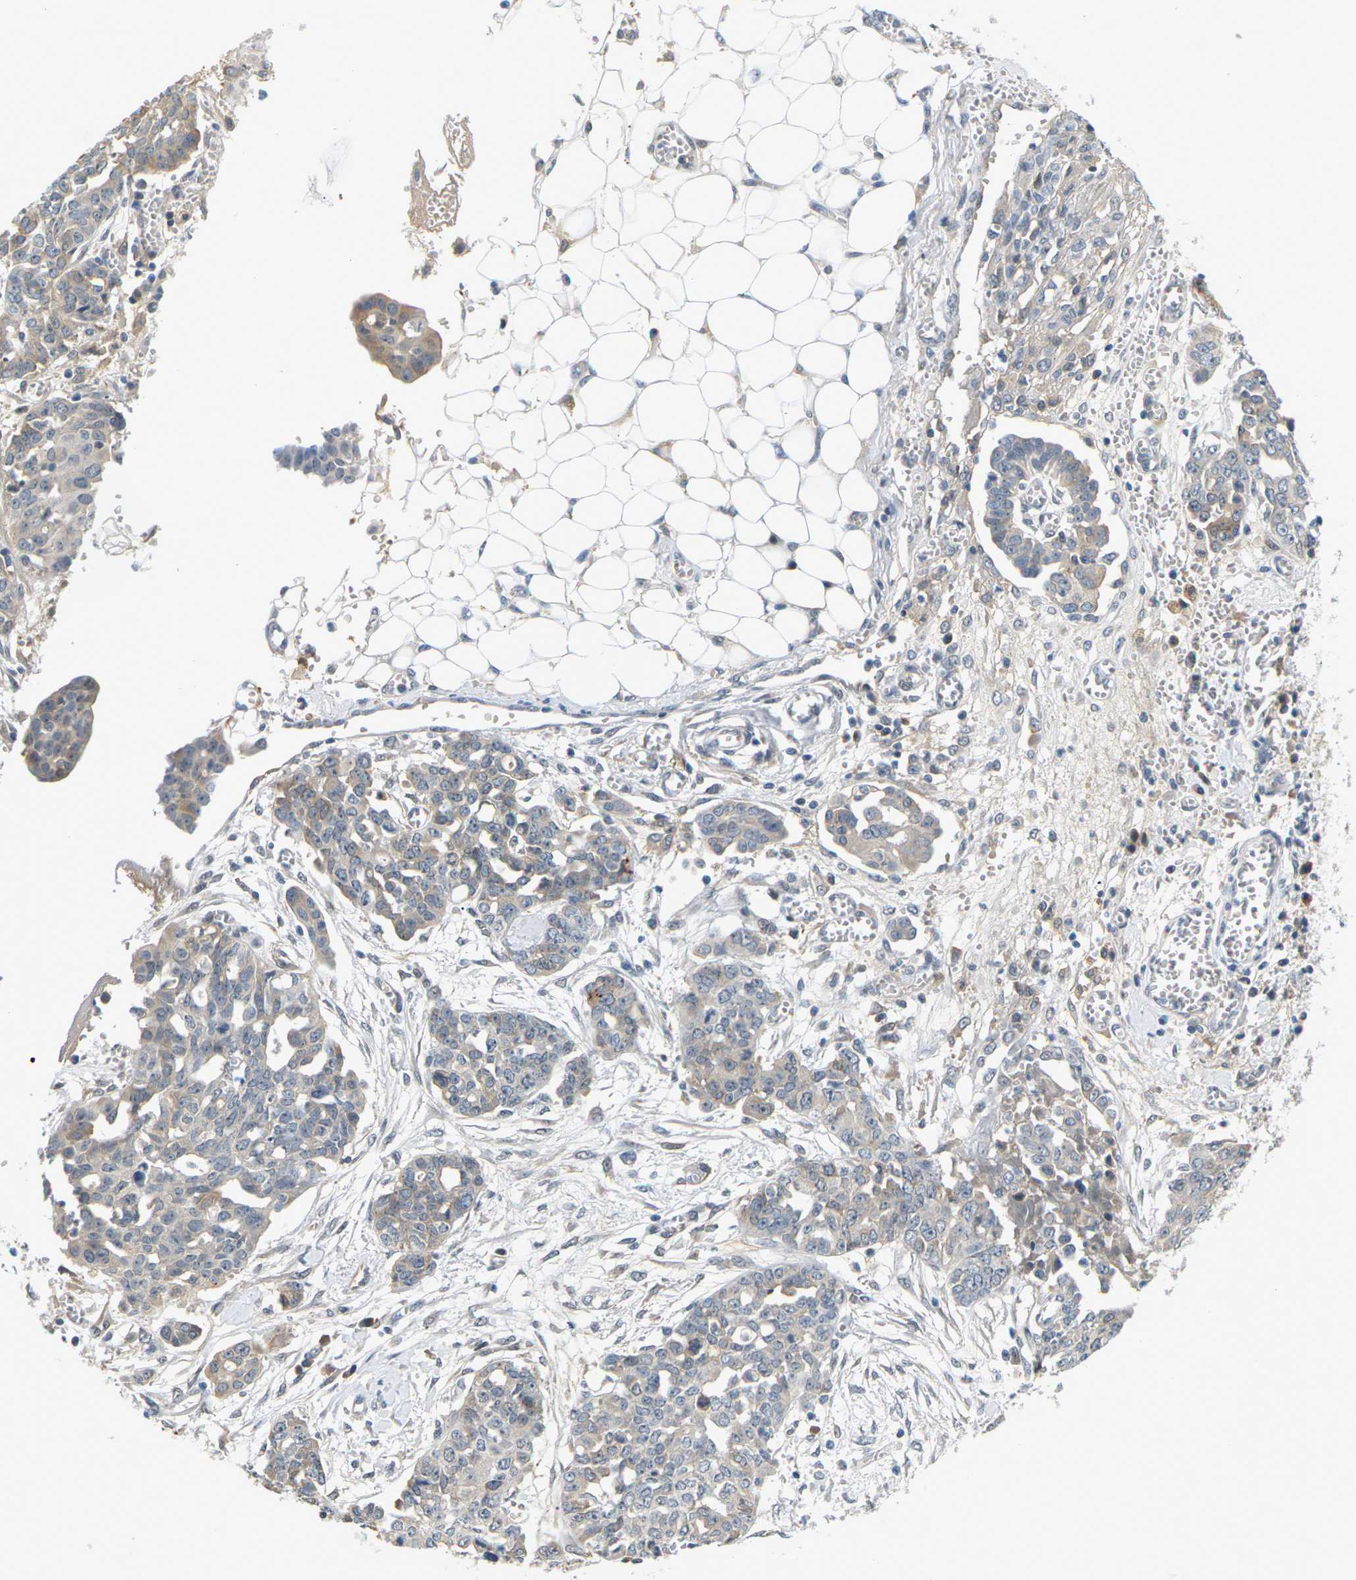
{"staining": {"intensity": "weak", "quantity": ">75%", "location": "cytoplasmic/membranous"}, "tissue": "ovarian cancer", "cell_type": "Tumor cells", "image_type": "cancer", "snomed": [{"axis": "morphology", "description": "Cystadenocarcinoma, serous, NOS"}, {"axis": "topography", "description": "Soft tissue"}, {"axis": "topography", "description": "Ovary"}], "caption": "Weak cytoplasmic/membranous positivity for a protein is seen in approximately >75% of tumor cells of ovarian cancer using immunohistochemistry.", "gene": "PKP2", "patient": {"sex": "female", "age": 57}}